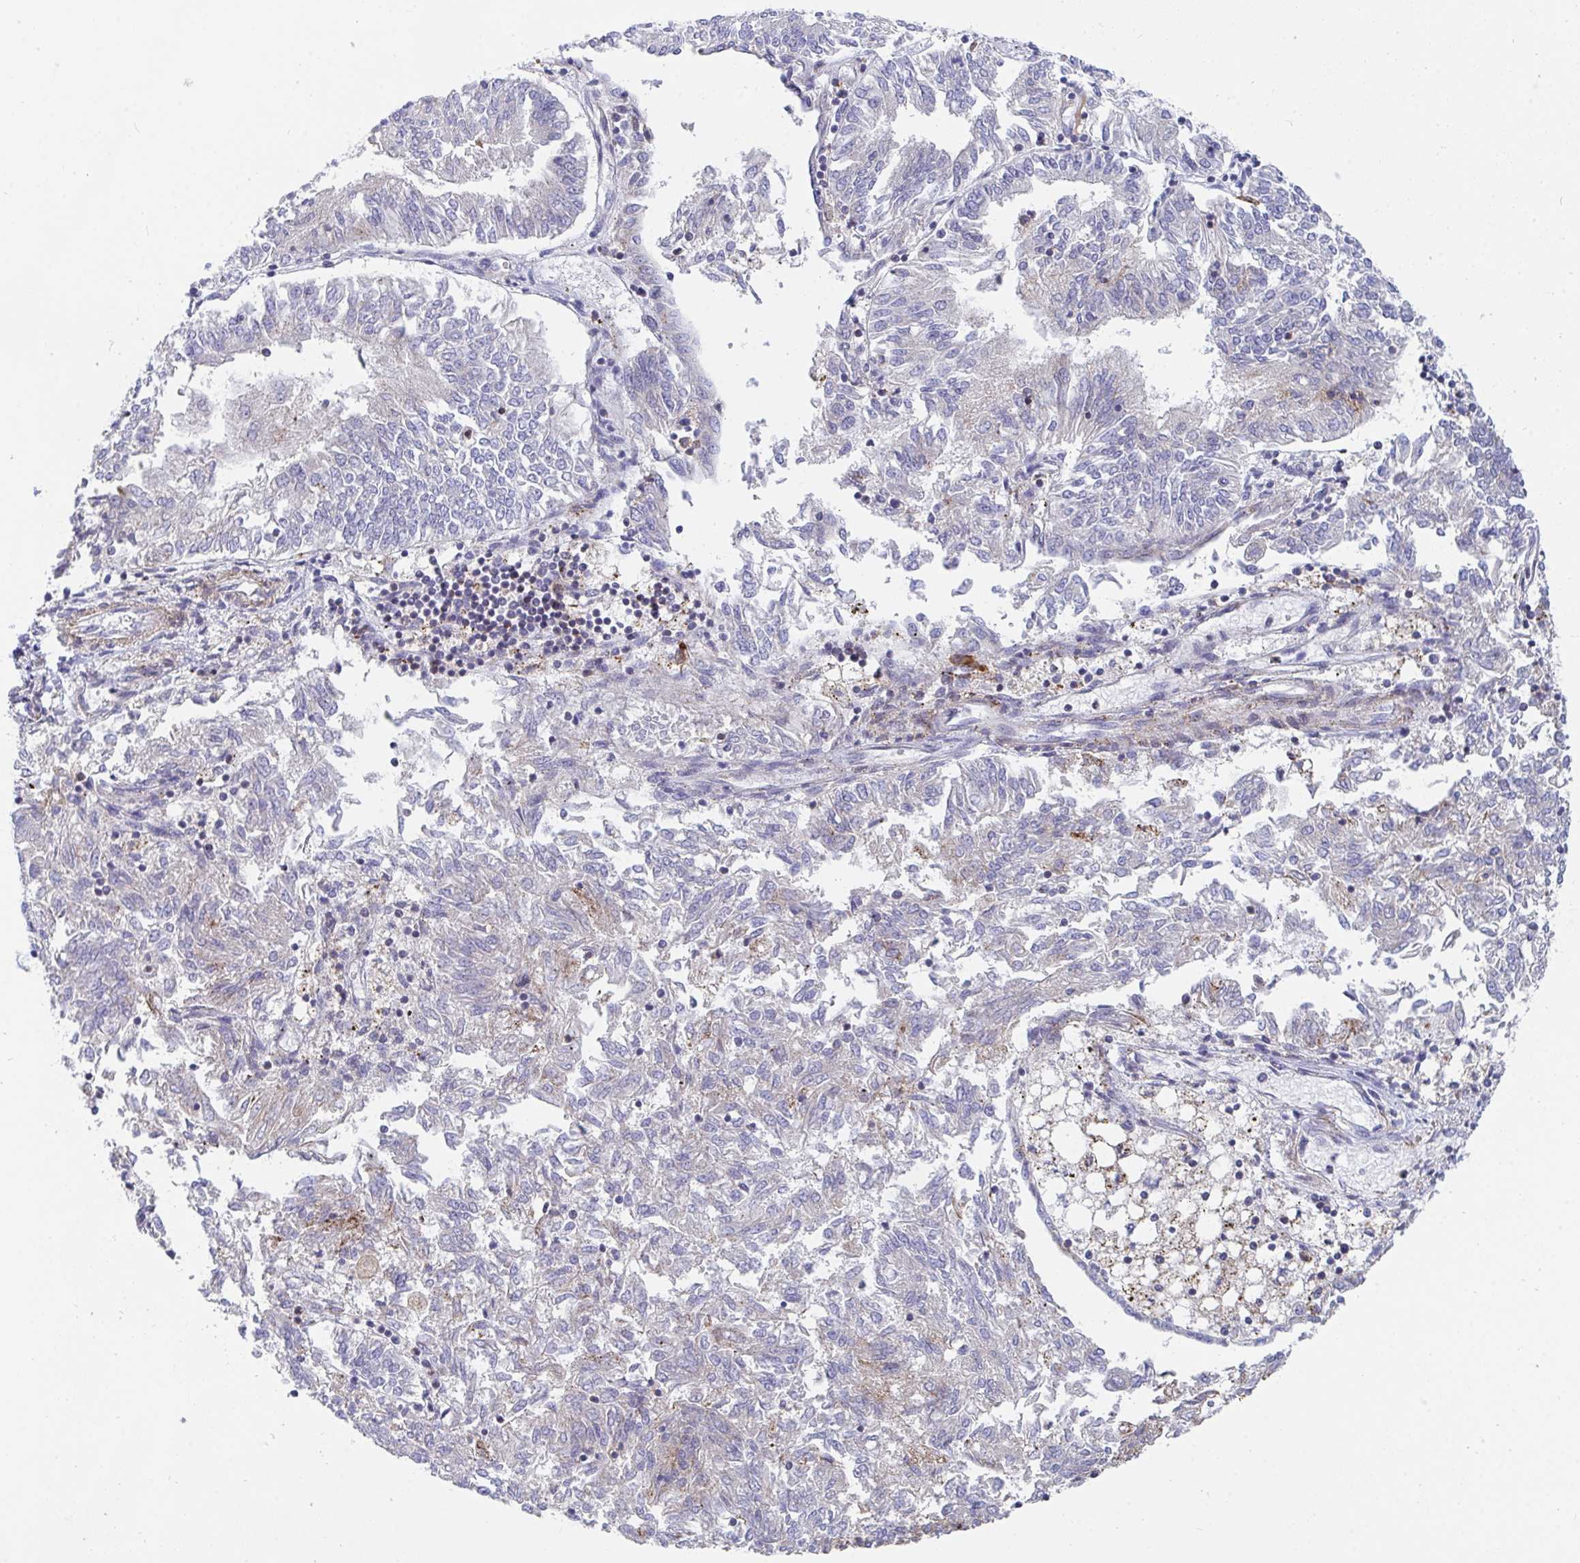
{"staining": {"intensity": "negative", "quantity": "none", "location": "none"}, "tissue": "endometrial cancer", "cell_type": "Tumor cells", "image_type": "cancer", "snomed": [{"axis": "morphology", "description": "Adenocarcinoma, NOS"}, {"axis": "topography", "description": "Endometrium"}], "caption": "This is an immunohistochemistry (IHC) photomicrograph of human endometrial cancer. There is no expression in tumor cells.", "gene": "FRMD3", "patient": {"sex": "female", "age": 58}}